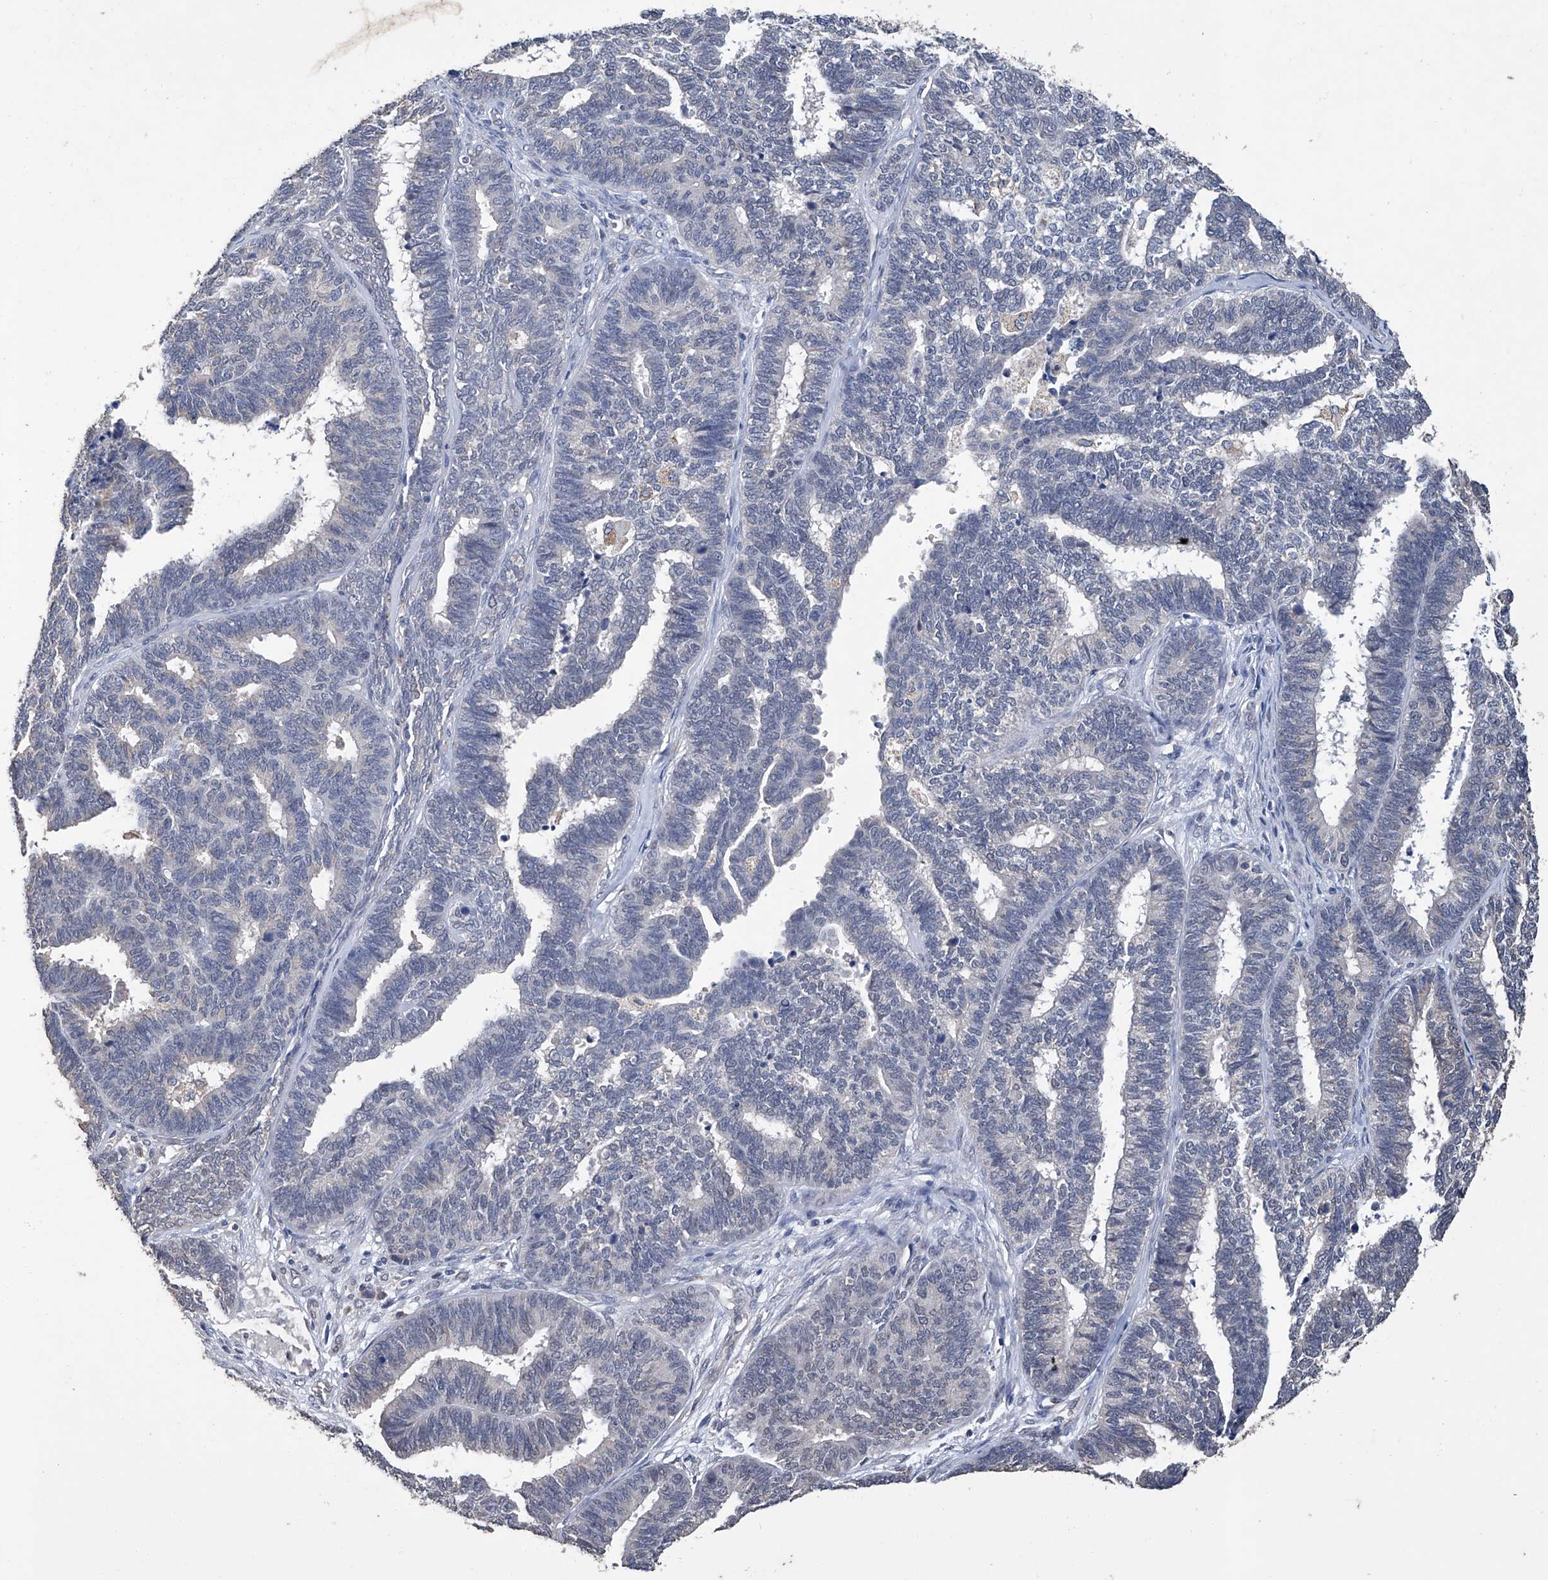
{"staining": {"intensity": "negative", "quantity": "none", "location": "none"}, "tissue": "endometrial cancer", "cell_type": "Tumor cells", "image_type": "cancer", "snomed": [{"axis": "morphology", "description": "Adenocarcinoma, NOS"}, {"axis": "topography", "description": "Endometrium"}], "caption": "Immunohistochemistry (IHC) of human adenocarcinoma (endometrial) displays no positivity in tumor cells. The staining is performed using DAB brown chromogen with nuclei counter-stained in using hematoxylin.", "gene": "GPT", "patient": {"sex": "female", "age": 70}}